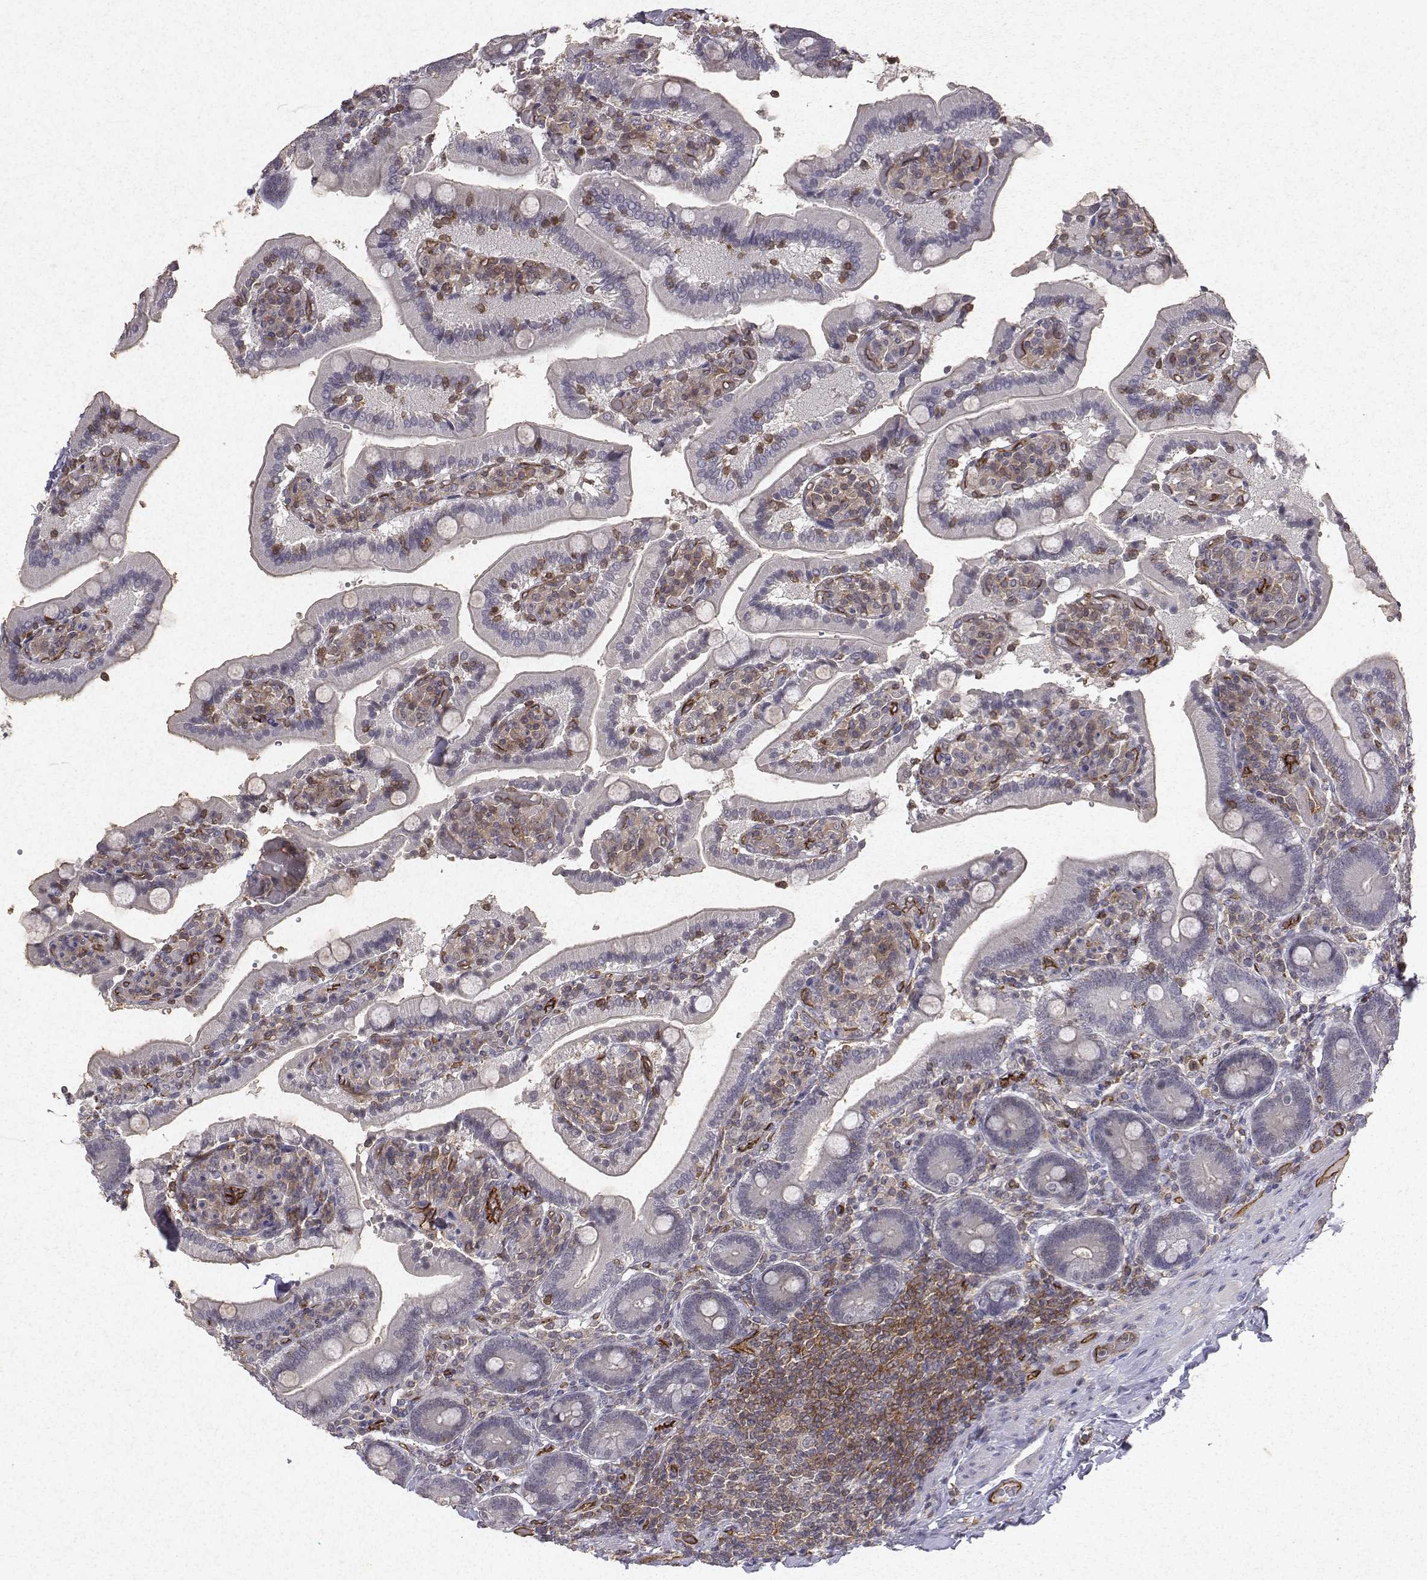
{"staining": {"intensity": "negative", "quantity": "none", "location": "none"}, "tissue": "duodenum", "cell_type": "Glandular cells", "image_type": "normal", "snomed": [{"axis": "morphology", "description": "Normal tissue, NOS"}, {"axis": "topography", "description": "Duodenum"}], "caption": "IHC of benign duodenum reveals no expression in glandular cells.", "gene": "PTPRG", "patient": {"sex": "female", "age": 62}}